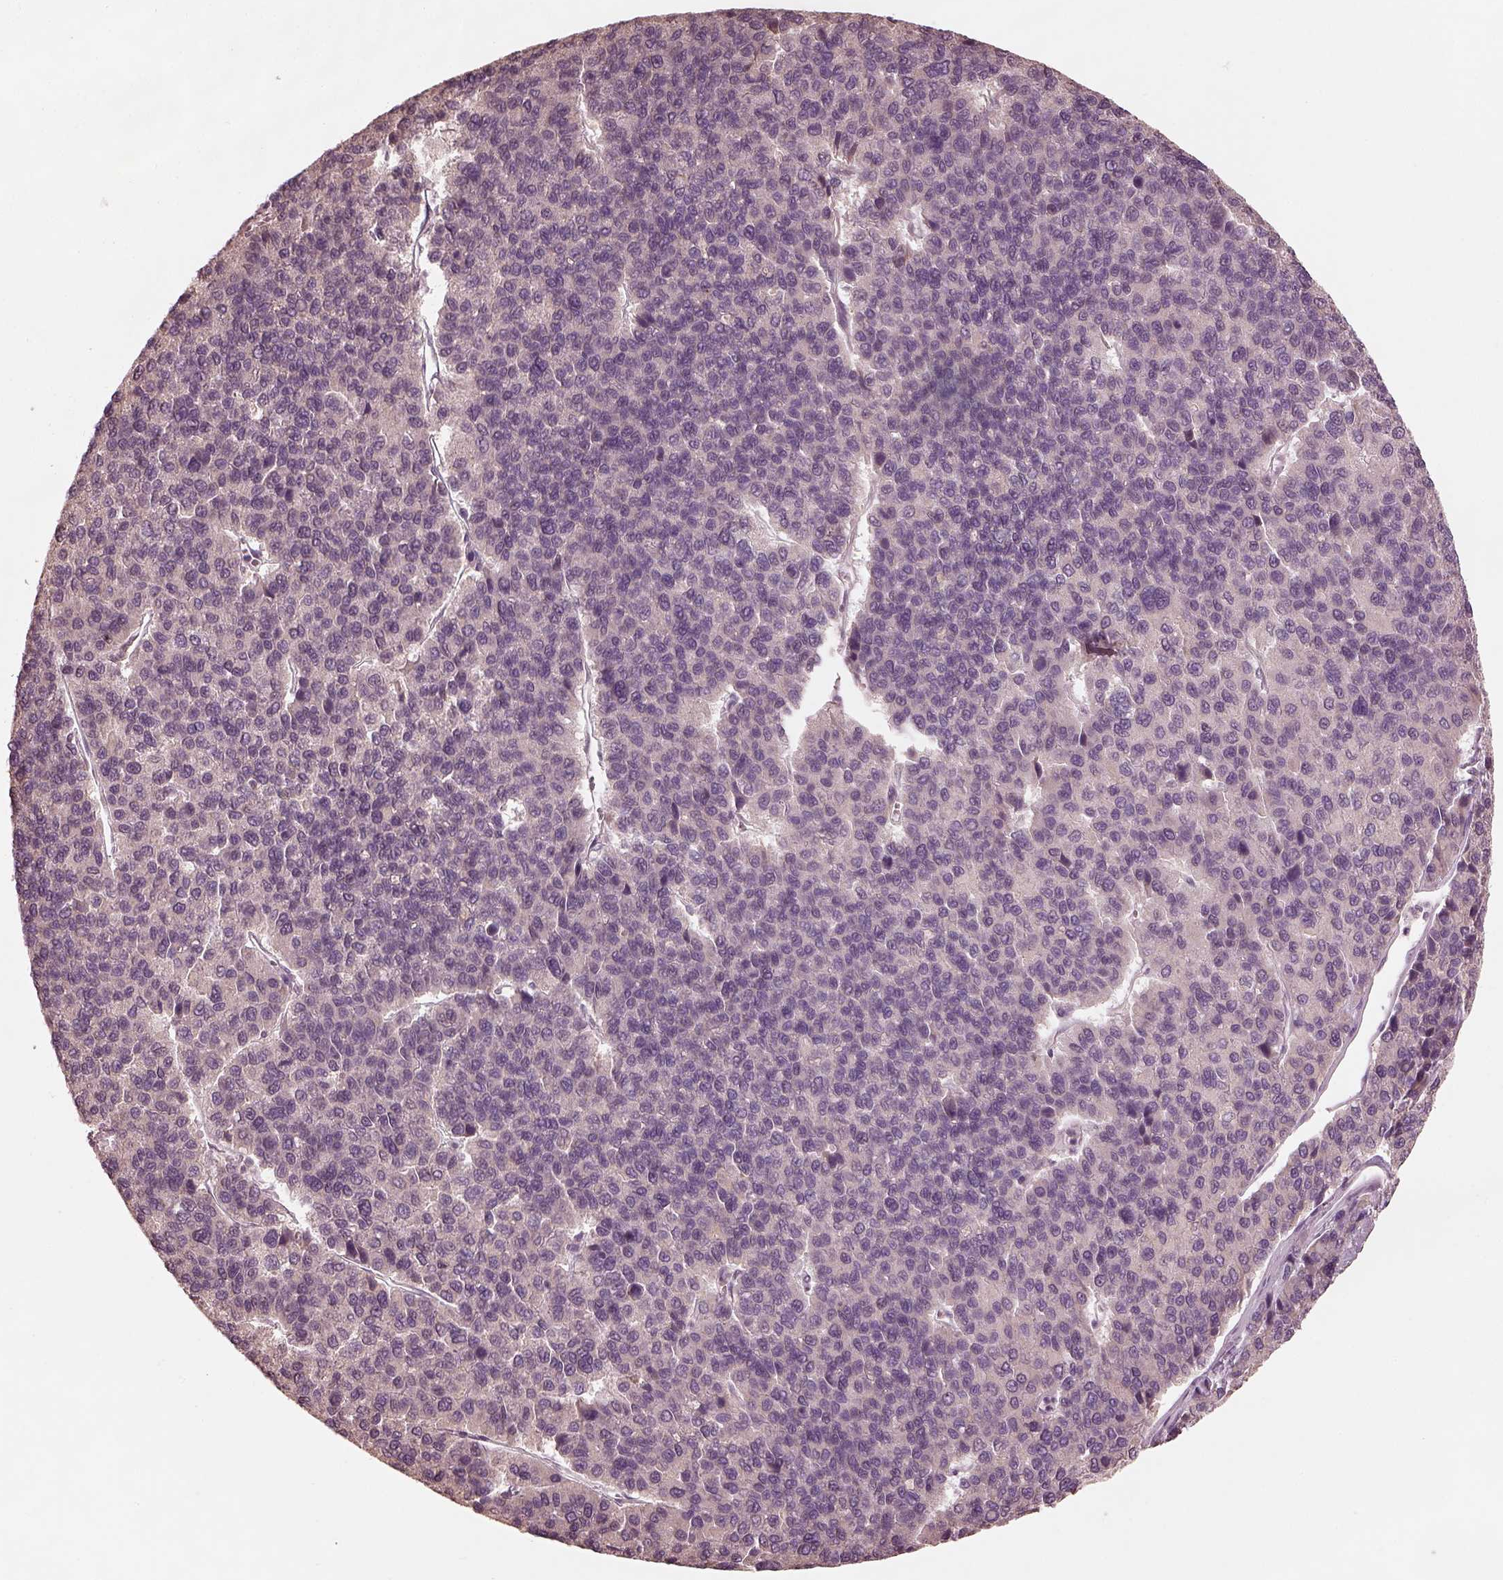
{"staining": {"intensity": "negative", "quantity": "none", "location": "none"}, "tissue": "liver cancer", "cell_type": "Tumor cells", "image_type": "cancer", "snomed": [{"axis": "morphology", "description": "Carcinoma, Hepatocellular, NOS"}, {"axis": "topography", "description": "Liver"}], "caption": "High magnification brightfield microscopy of liver hepatocellular carcinoma stained with DAB (brown) and counterstained with hematoxylin (blue): tumor cells show no significant expression.", "gene": "CALR3", "patient": {"sex": "female", "age": 41}}